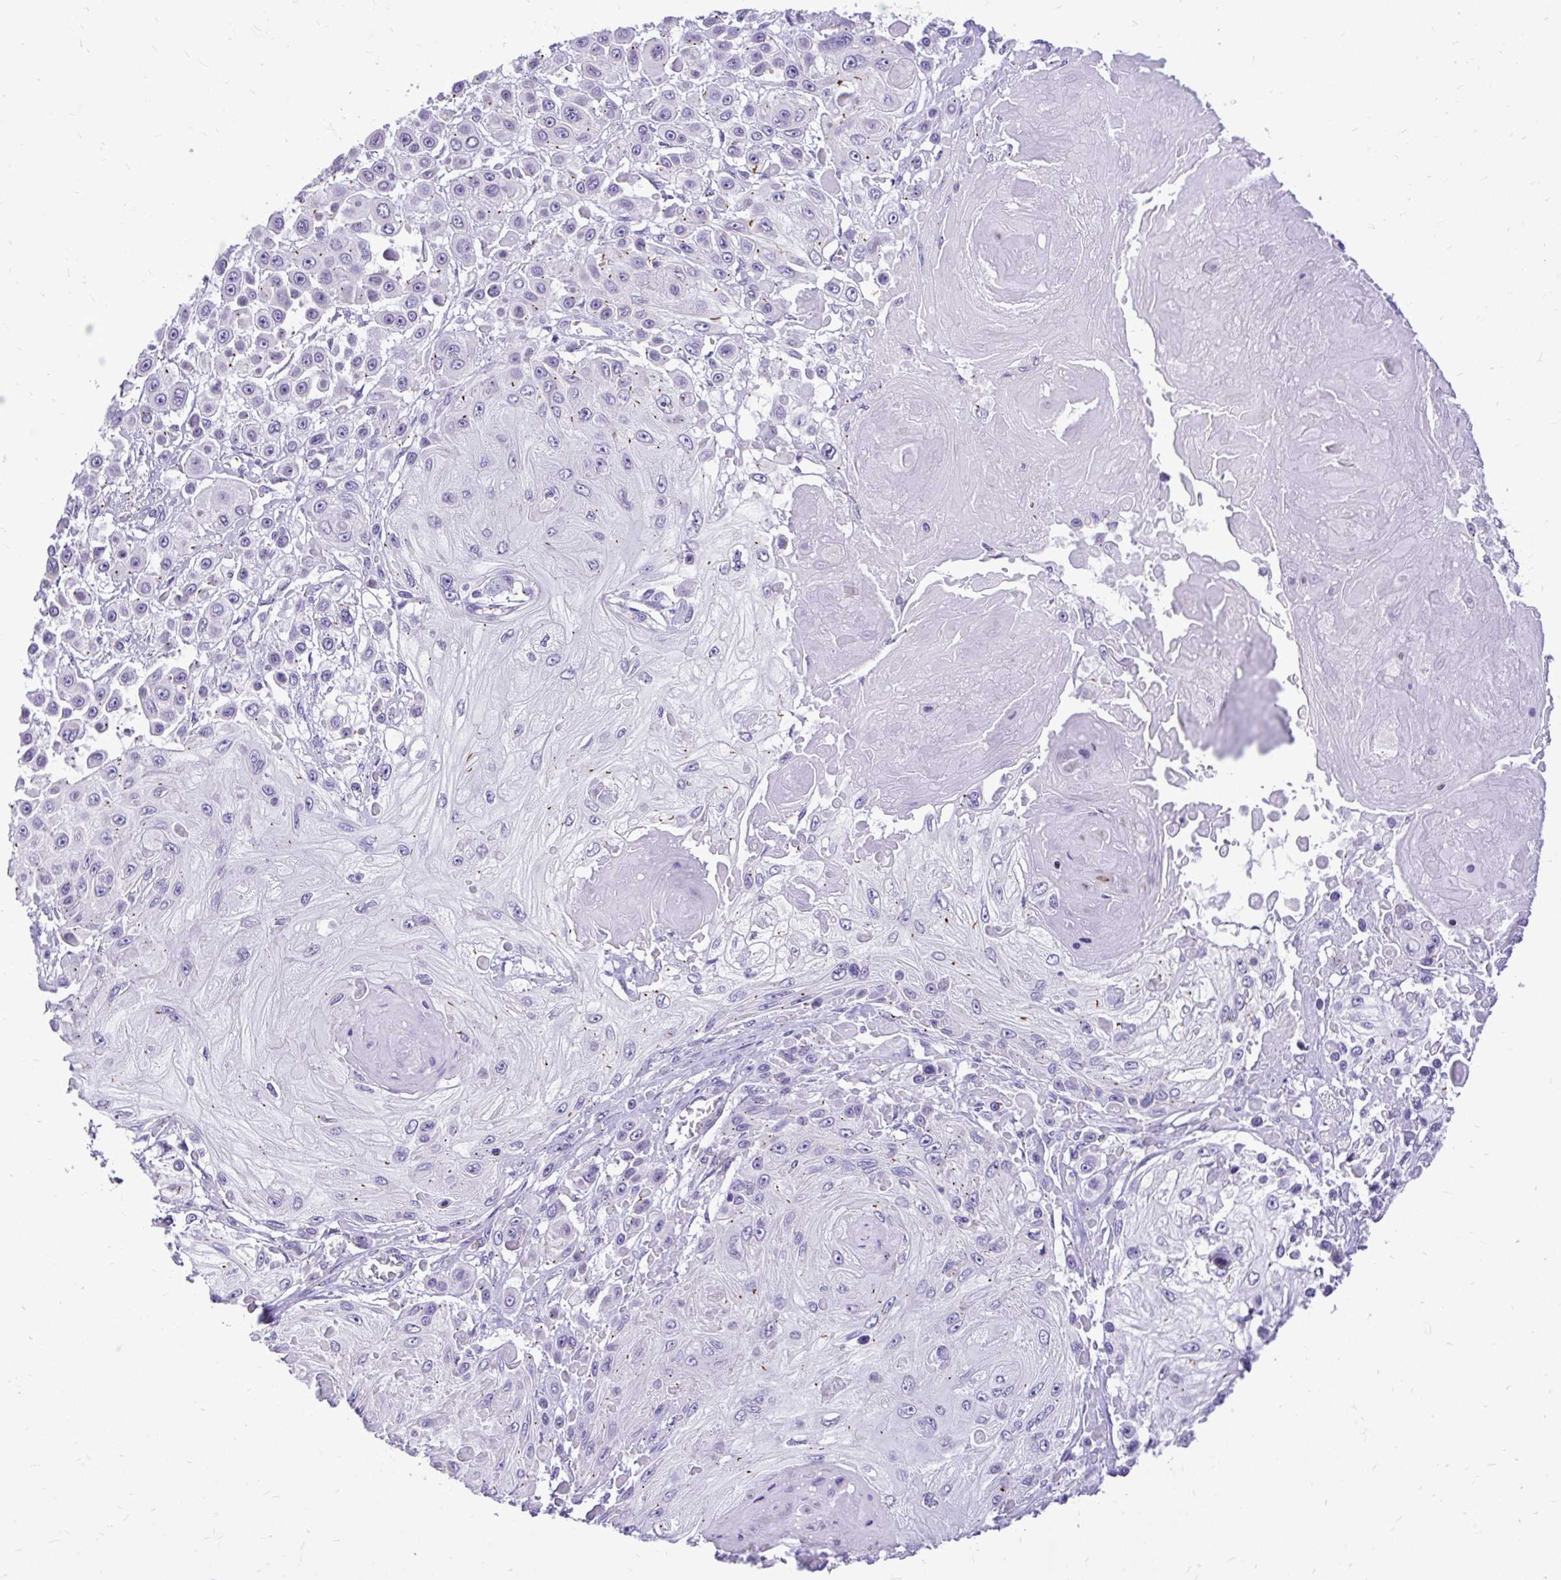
{"staining": {"intensity": "weak", "quantity": "25%-75%", "location": "cytoplasmic/membranous"}, "tissue": "skin cancer", "cell_type": "Tumor cells", "image_type": "cancer", "snomed": [{"axis": "morphology", "description": "Squamous cell carcinoma, NOS"}, {"axis": "topography", "description": "Skin"}], "caption": "This image displays immunohistochemistry staining of human skin squamous cell carcinoma, with low weak cytoplasmic/membranous positivity in about 25%-75% of tumor cells.", "gene": "CEACAM18", "patient": {"sex": "male", "age": 67}}